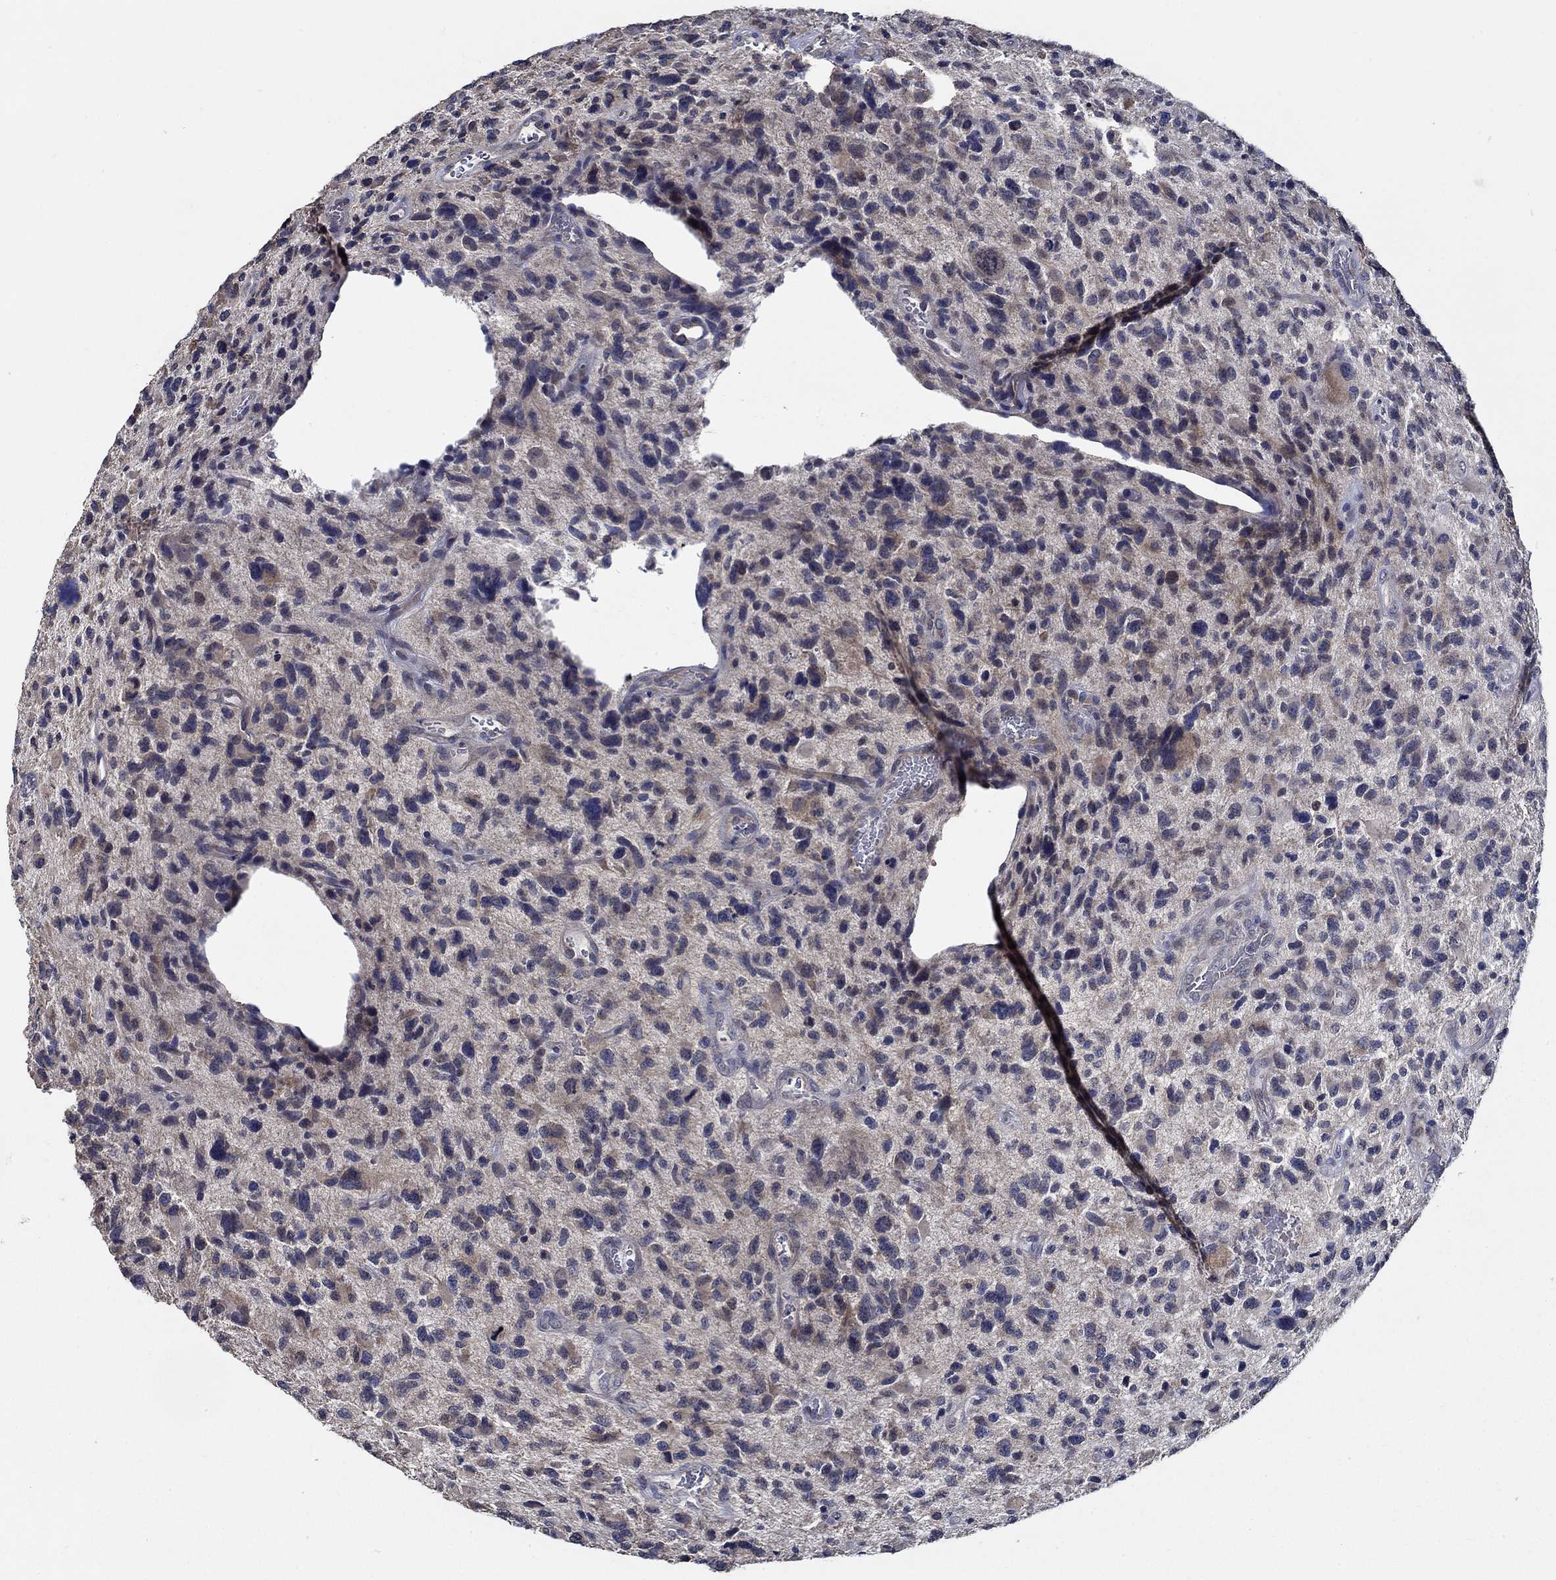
{"staining": {"intensity": "negative", "quantity": "none", "location": "none"}, "tissue": "glioma", "cell_type": "Tumor cells", "image_type": "cancer", "snomed": [{"axis": "morphology", "description": "Glioma, malignant, NOS"}, {"axis": "morphology", "description": "Glioma, malignant, High grade"}, {"axis": "topography", "description": "Brain"}], "caption": "Immunohistochemistry (IHC) image of human malignant high-grade glioma stained for a protein (brown), which demonstrates no positivity in tumor cells.", "gene": "WDR53", "patient": {"sex": "female", "age": 71}}